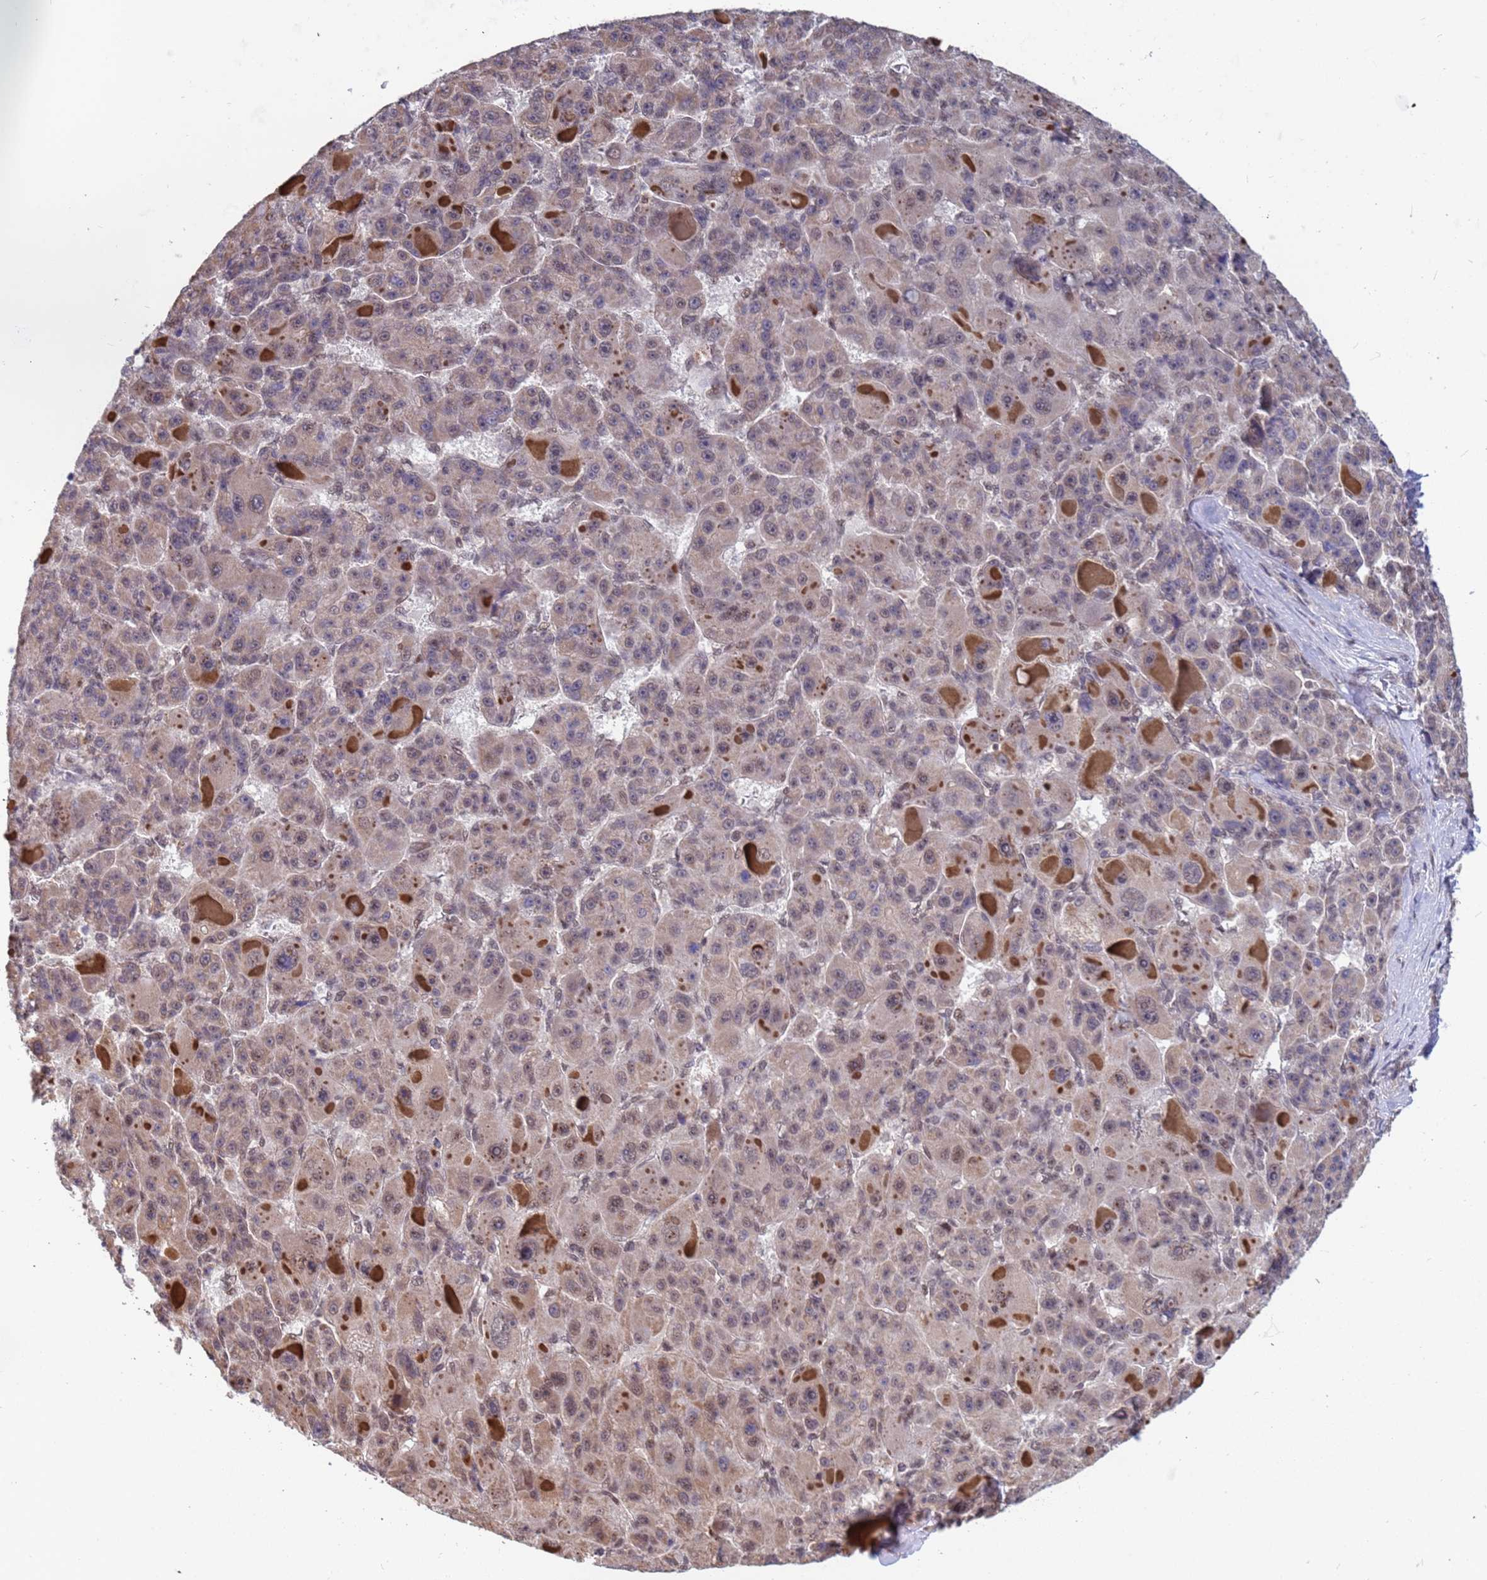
{"staining": {"intensity": "weak", "quantity": "<25%", "location": "nuclear"}, "tissue": "liver cancer", "cell_type": "Tumor cells", "image_type": "cancer", "snomed": [{"axis": "morphology", "description": "Carcinoma, Hepatocellular, NOS"}, {"axis": "topography", "description": "Liver"}], "caption": "A high-resolution histopathology image shows IHC staining of liver hepatocellular carcinoma, which demonstrates no significant staining in tumor cells. (DAB (3,3'-diaminobenzidine) IHC with hematoxylin counter stain).", "gene": "DENND2B", "patient": {"sex": "male", "age": 76}}